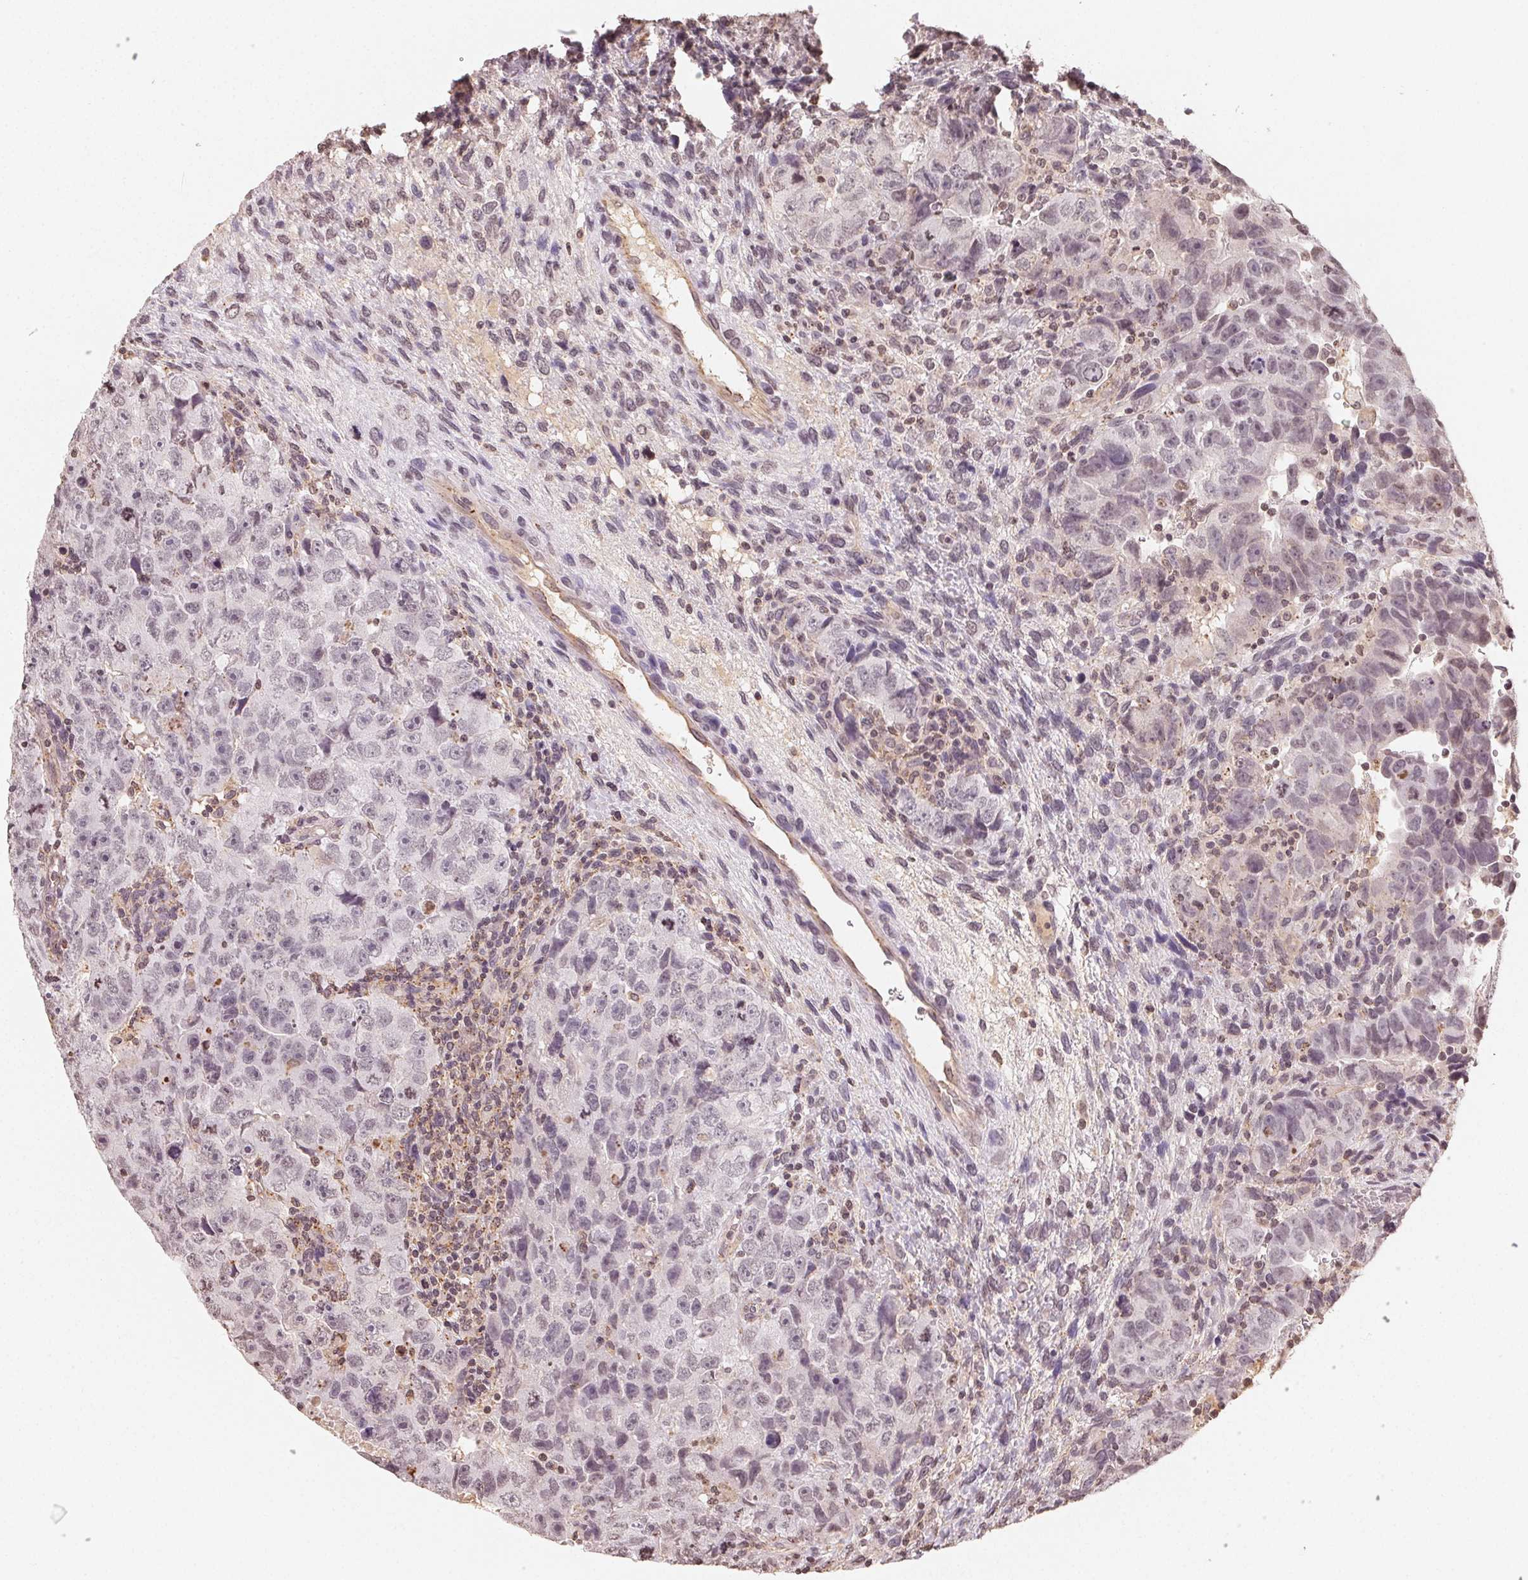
{"staining": {"intensity": "negative", "quantity": "none", "location": "none"}, "tissue": "testis cancer", "cell_type": "Tumor cells", "image_type": "cancer", "snomed": [{"axis": "morphology", "description": "Carcinoma, Embryonal, NOS"}, {"axis": "topography", "description": "Testis"}], "caption": "Tumor cells show no significant positivity in testis cancer.", "gene": "TBP", "patient": {"sex": "male", "age": 24}}